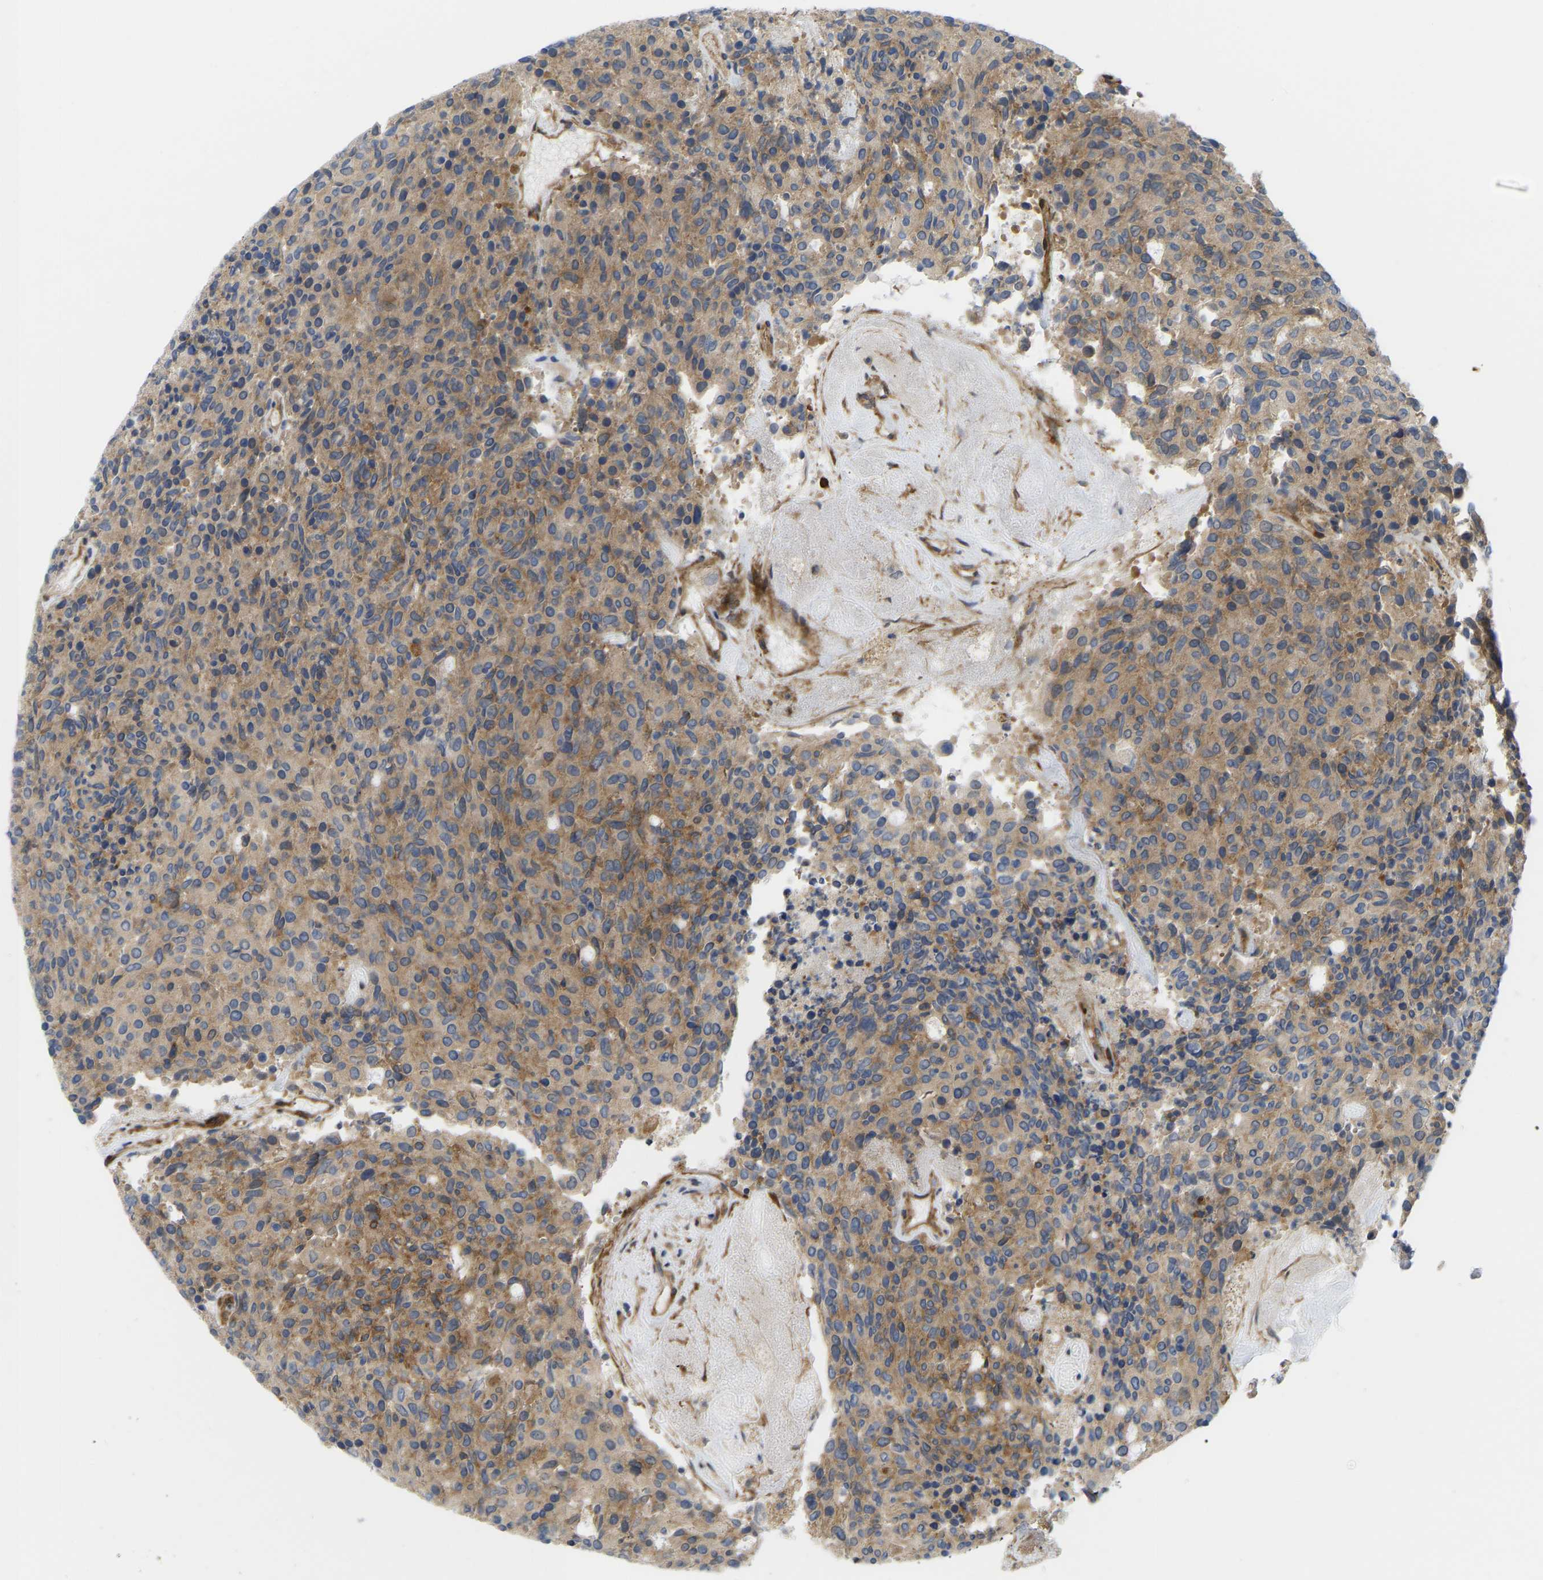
{"staining": {"intensity": "moderate", "quantity": ">75%", "location": "cytoplasmic/membranous"}, "tissue": "carcinoid", "cell_type": "Tumor cells", "image_type": "cancer", "snomed": [{"axis": "morphology", "description": "Carcinoid, malignant, NOS"}, {"axis": "topography", "description": "Pancreas"}], "caption": "A high-resolution histopathology image shows immunohistochemistry (IHC) staining of carcinoid, which exhibits moderate cytoplasmic/membranous positivity in about >75% of tumor cells. (brown staining indicates protein expression, while blue staining denotes nuclei).", "gene": "PICALM", "patient": {"sex": "female", "age": 54}}